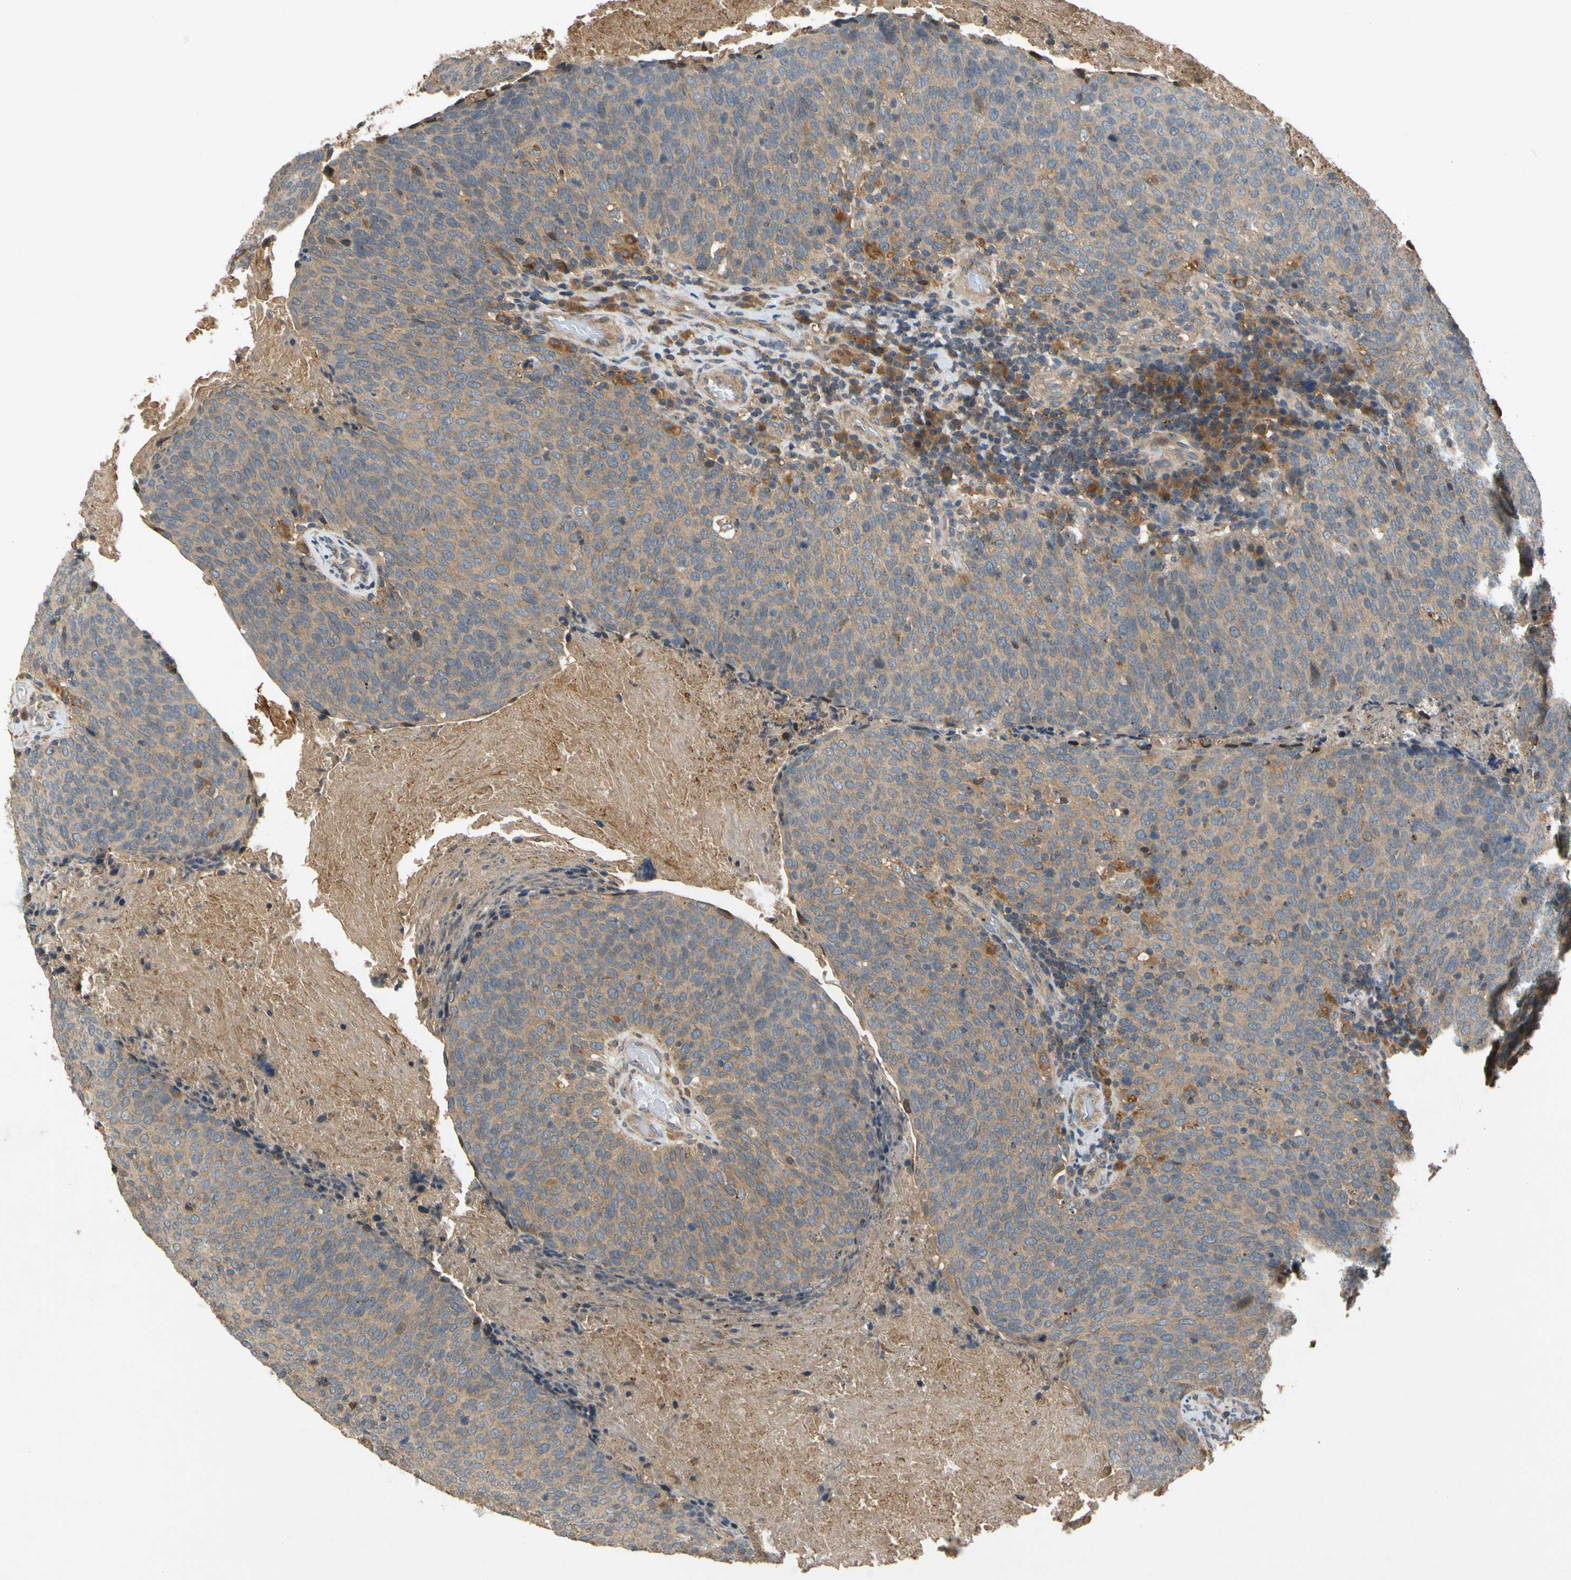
{"staining": {"intensity": "moderate", "quantity": ">75%", "location": "cytoplasmic/membranous"}, "tissue": "head and neck cancer", "cell_type": "Tumor cells", "image_type": "cancer", "snomed": [{"axis": "morphology", "description": "Squamous cell carcinoma, NOS"}, {"axis": "morphology", "description": "Squamous cell carcinoma, metastatic, NOS"}, {"axis": "topography", "description": "Lymph node"}, {"axis": "topography", "description": "Head-Neck"}], "caption": "Immunohistochemistry (IHC) image of neoplastic tissue: human head and neck cancer (squamous cell carcinoma) stained using immunohistochemistry exhibits medium levels of moderate protein expression localized specifically in the cytoplasmic/membranous of tumor cells, appearing as a cytoplasmic/membranous brown color.", "gene": "USP46", "patient": {"sex": "male", "age": 62}}